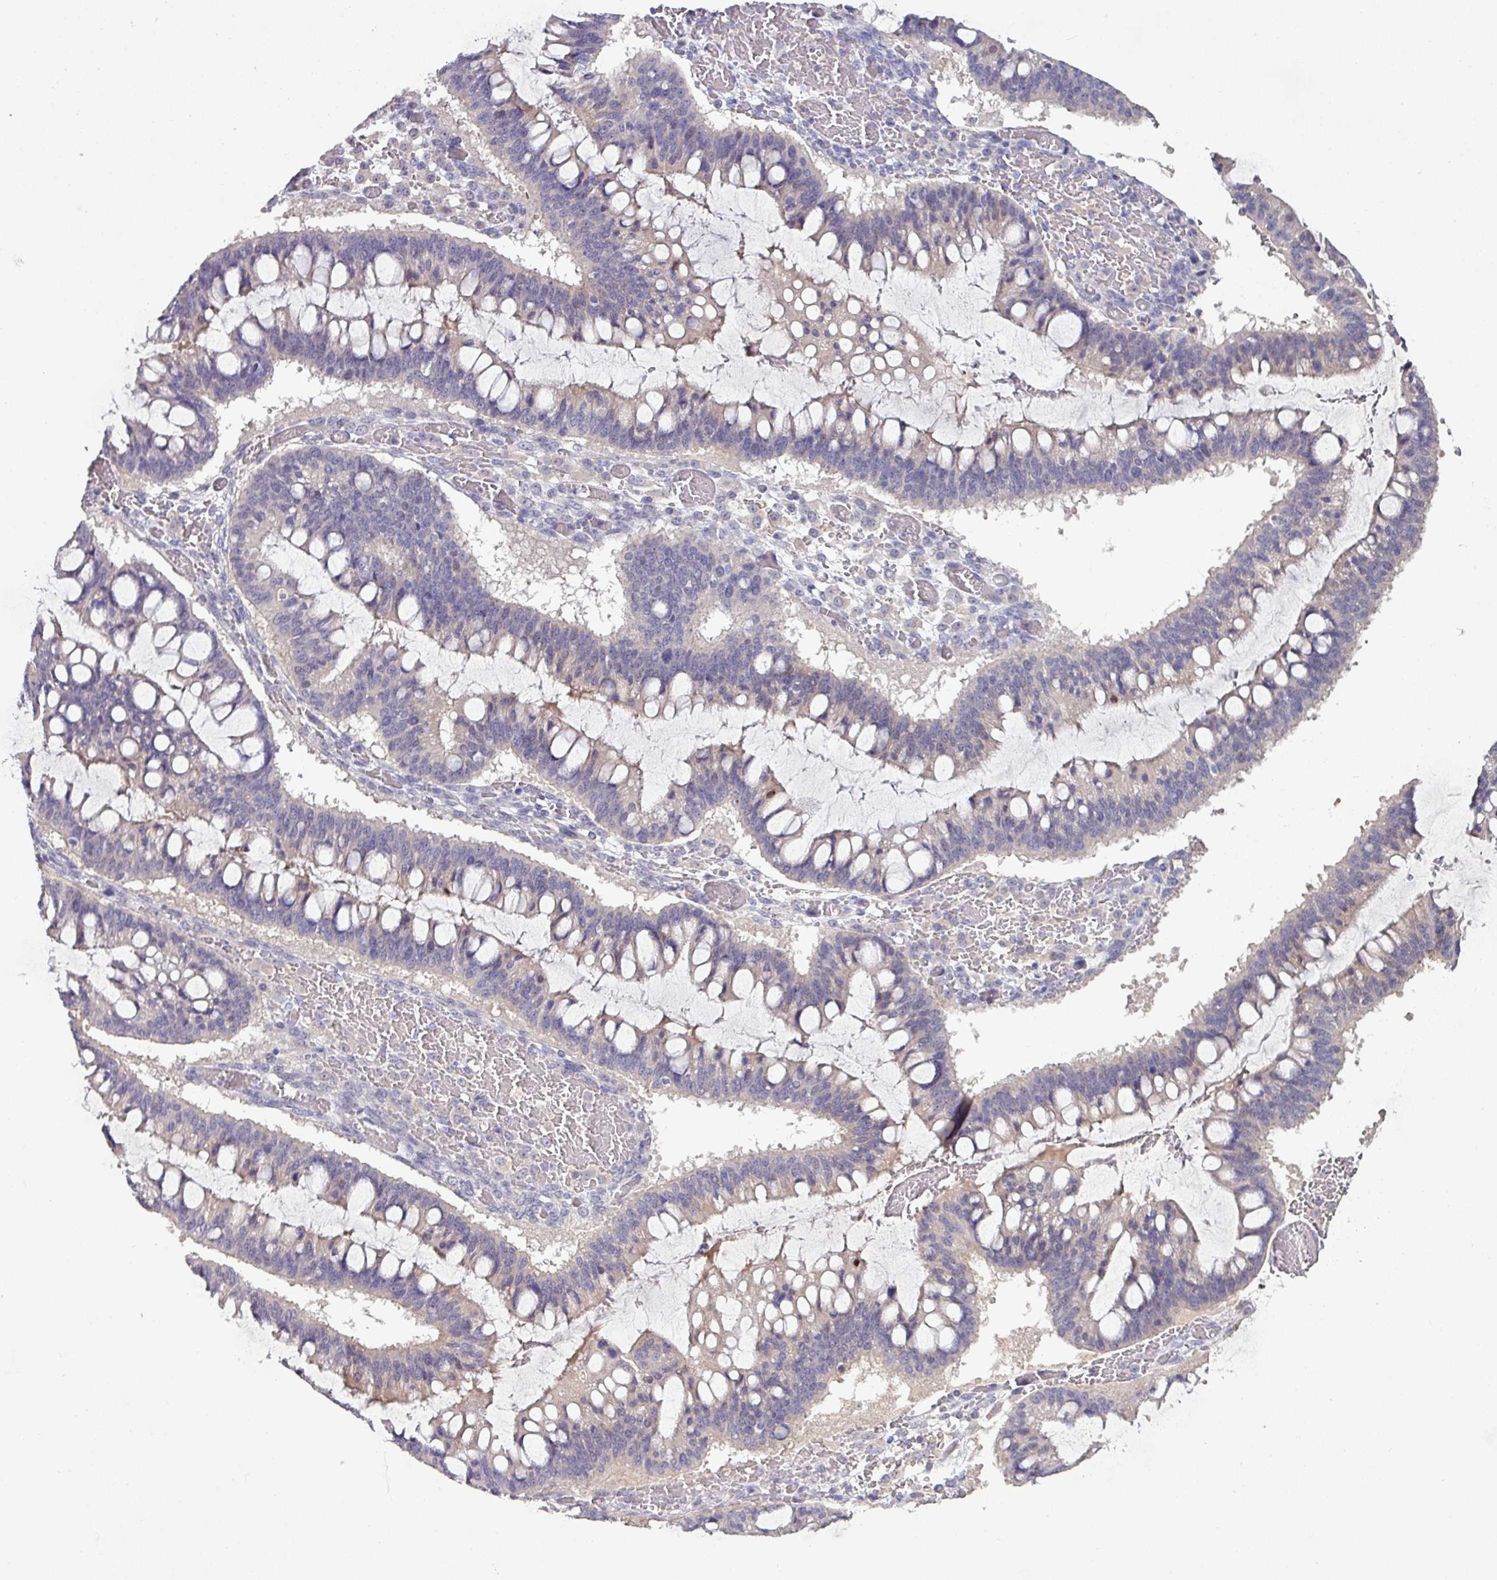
{"staining": {"intensity": "negative", "quantity": "none", "location": "none"}, "tissue": "ovarian cancer", "cell_type": "Tumor cells", "image_type": "cancer", "snomed": [{"axis": "morphology", "description": "Cystadenocarcinoma, mucinous, NOS"}, {"axis": "topography", "description": "Ovary"}], "caption": "High power microscopy photomicrograph of an immunohistochemistry (IHC) image of ovarian mucinous cystadenocarcinoma, revealing no significant positivity in tumor cells. Nuclei are stained in blue.", "gene": "AEBP2", "patient": {"sex": "female", "age": 73}}